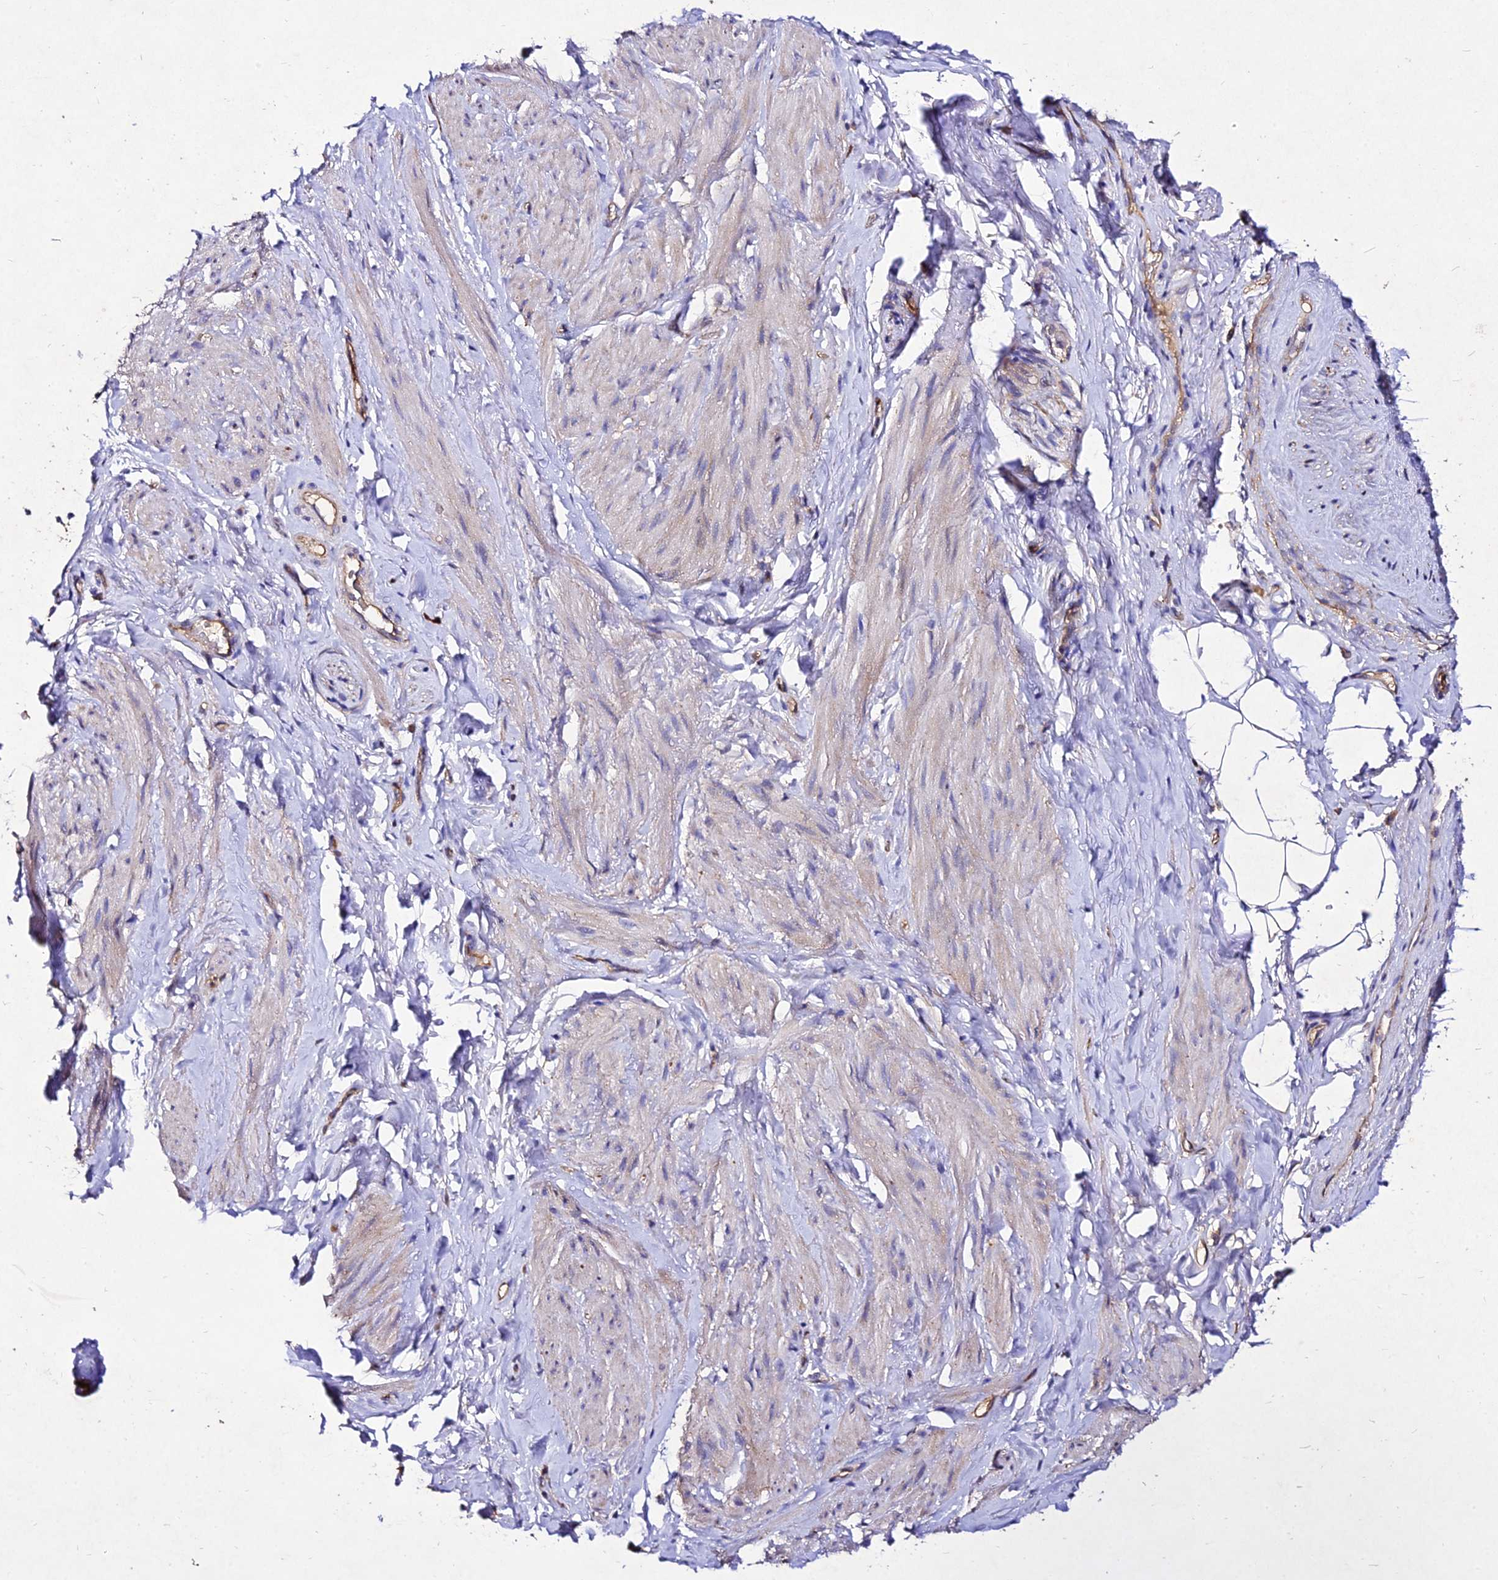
{"staining": {"intensity": "weak", "quantity": "<25%", "location": "cytoplasmic/membranous"}, "tissue": "smooth muscle", "cell_type": "Smooth muscle cells", "image_type": "normal", "snomed": [{"axis": "morphology", "description": "Normal tissue, NOS"}, {"axis": "topography", "description": "Smooth muscle"}, {"axis": "topography", "description": "Peripheral nerve tissue"}], "caption": "Immunohistochemistry (IHC) of benign smooth muscle shows no expression in smooth muscle cells.", "gene": "AP3M1", "patient": {"sex": "male", "age": 69}}